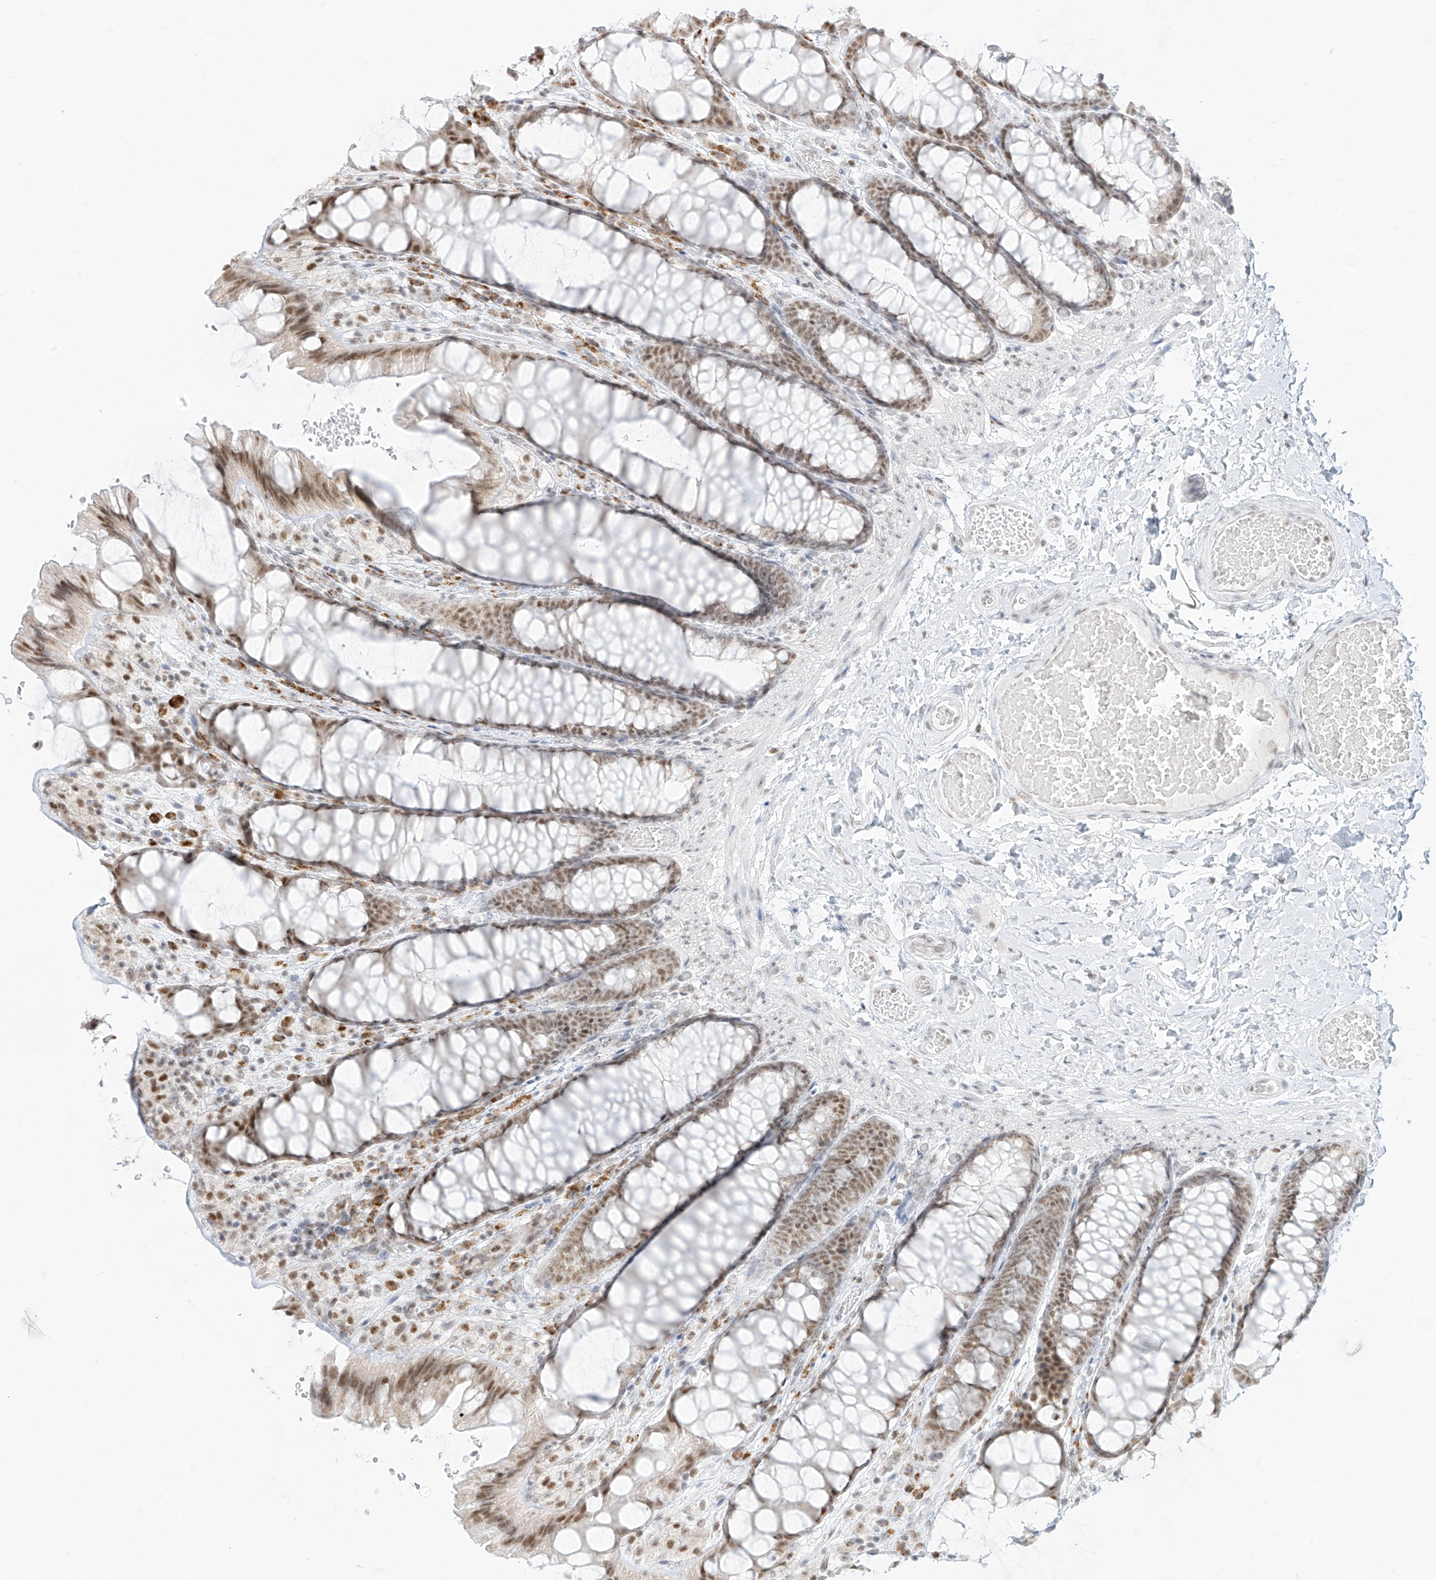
{"staining": {"intensity": "moderate", "quantity": "25%-75%", "location": "nuclear"}, "tissue": "colon", "cell_type": "Endothelial cells", "image_type": "normal", "snomed": [{"axis": "morphology", "description": "Normal tissue, NOS"}, {"axis": "topography", "description": "Colon"}], "caption": "Endothelial cells show medium levels of moderate nuclear expression in approximately 25%-75% of cells in unremarkable colon.", "gene": "SUPT5H", "patient": {"sex": "male", "age": 47}}